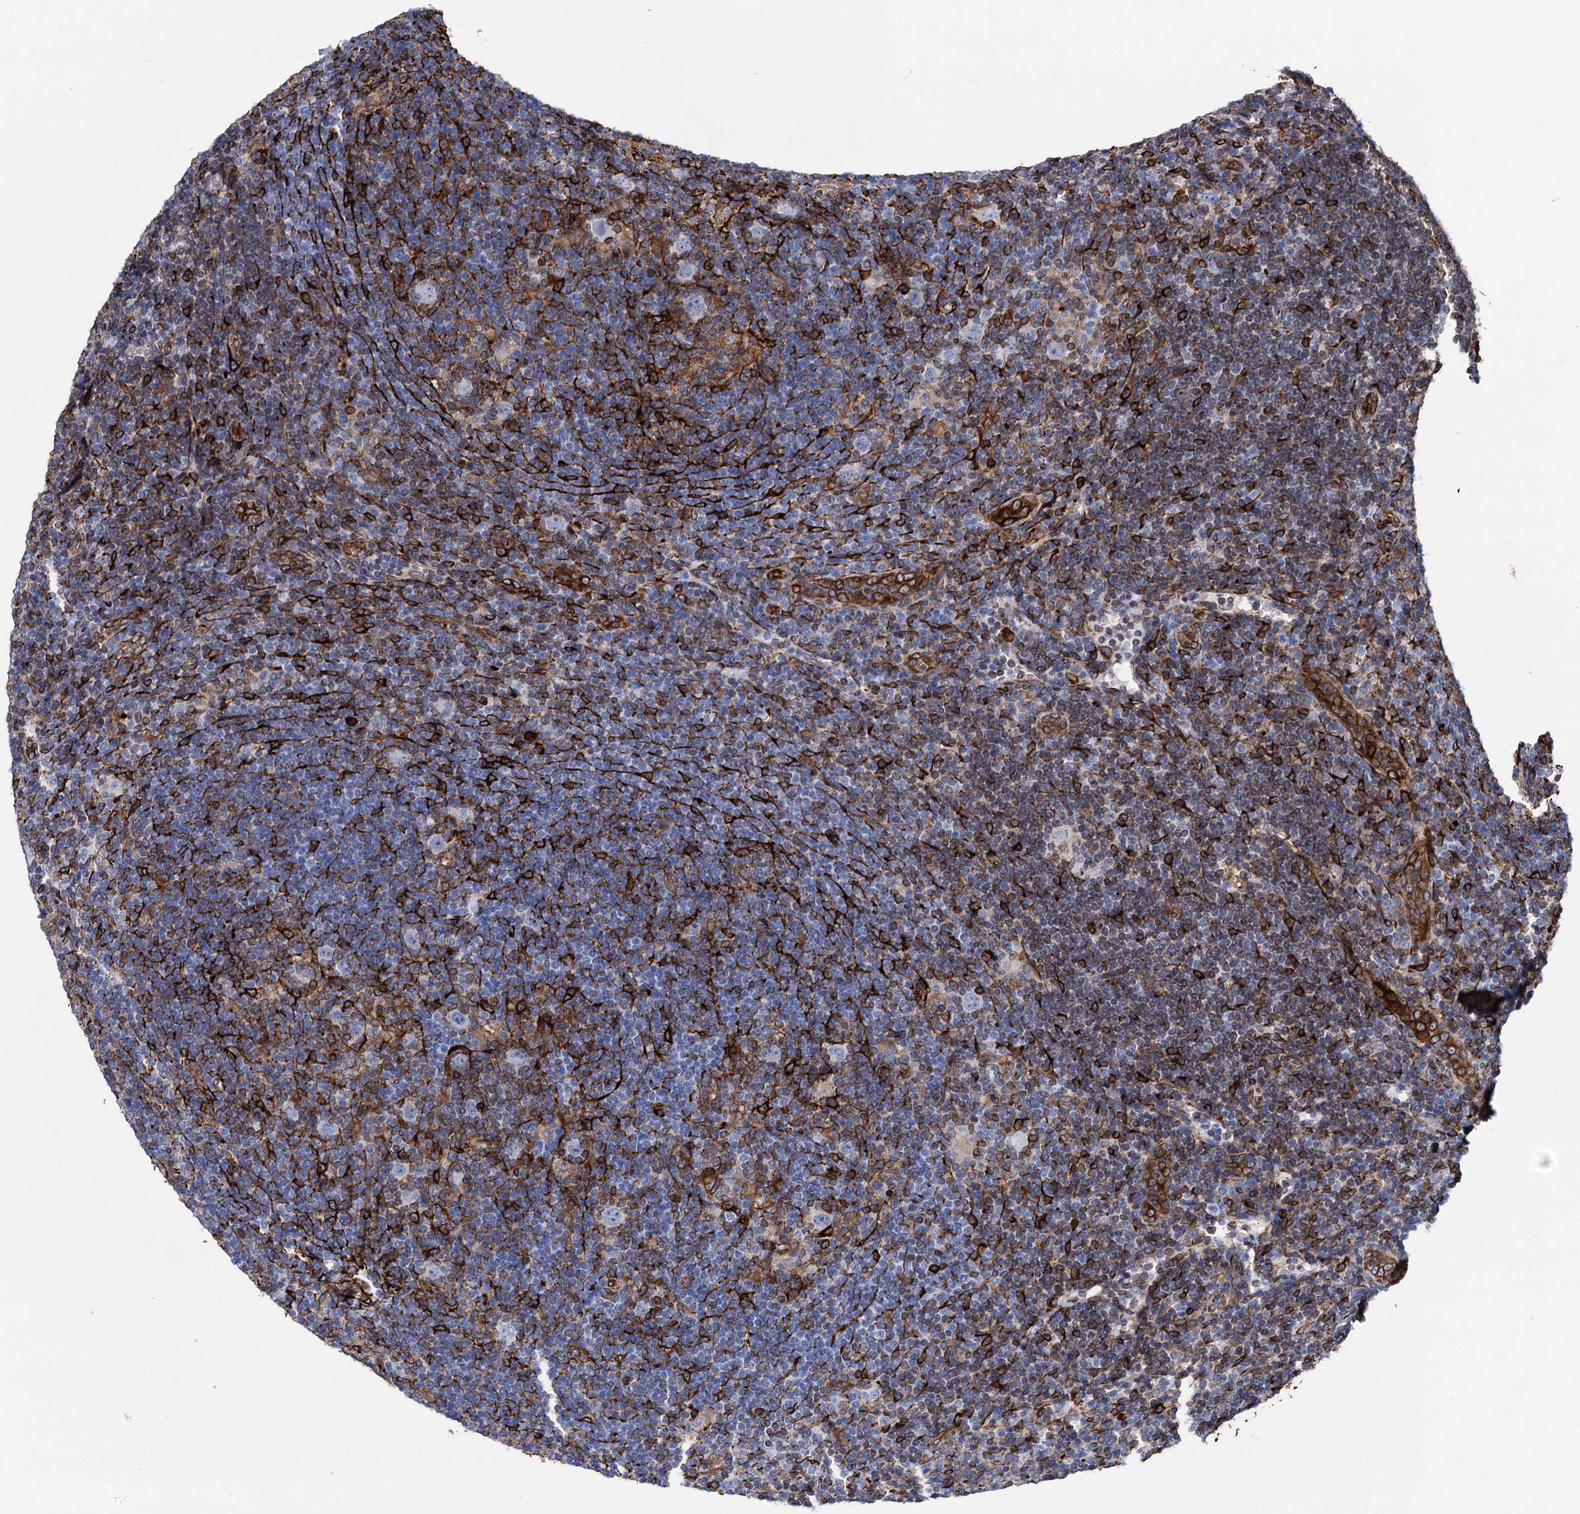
{"staining": {"intensity": "negative", "quantity": "none", "location": "none"}, "tissue": "lymphoma", "cell_type": "Tumor cells", "image_type": "cancer", "snomed": [{"axis": "morphology", "description": "Hodgkin's disease, NOS"}, {"axis": "topography", "description": "Lymph node"}], "caption": "Immunohistochemistry image of neoplastic tissue: human lymphoma stained with DAB (3,3'-diaminobenzidine) displays no significant protein staining in tumor cells.", "gene": "STING1", "patient": {"sex": "female", "age": 57}}